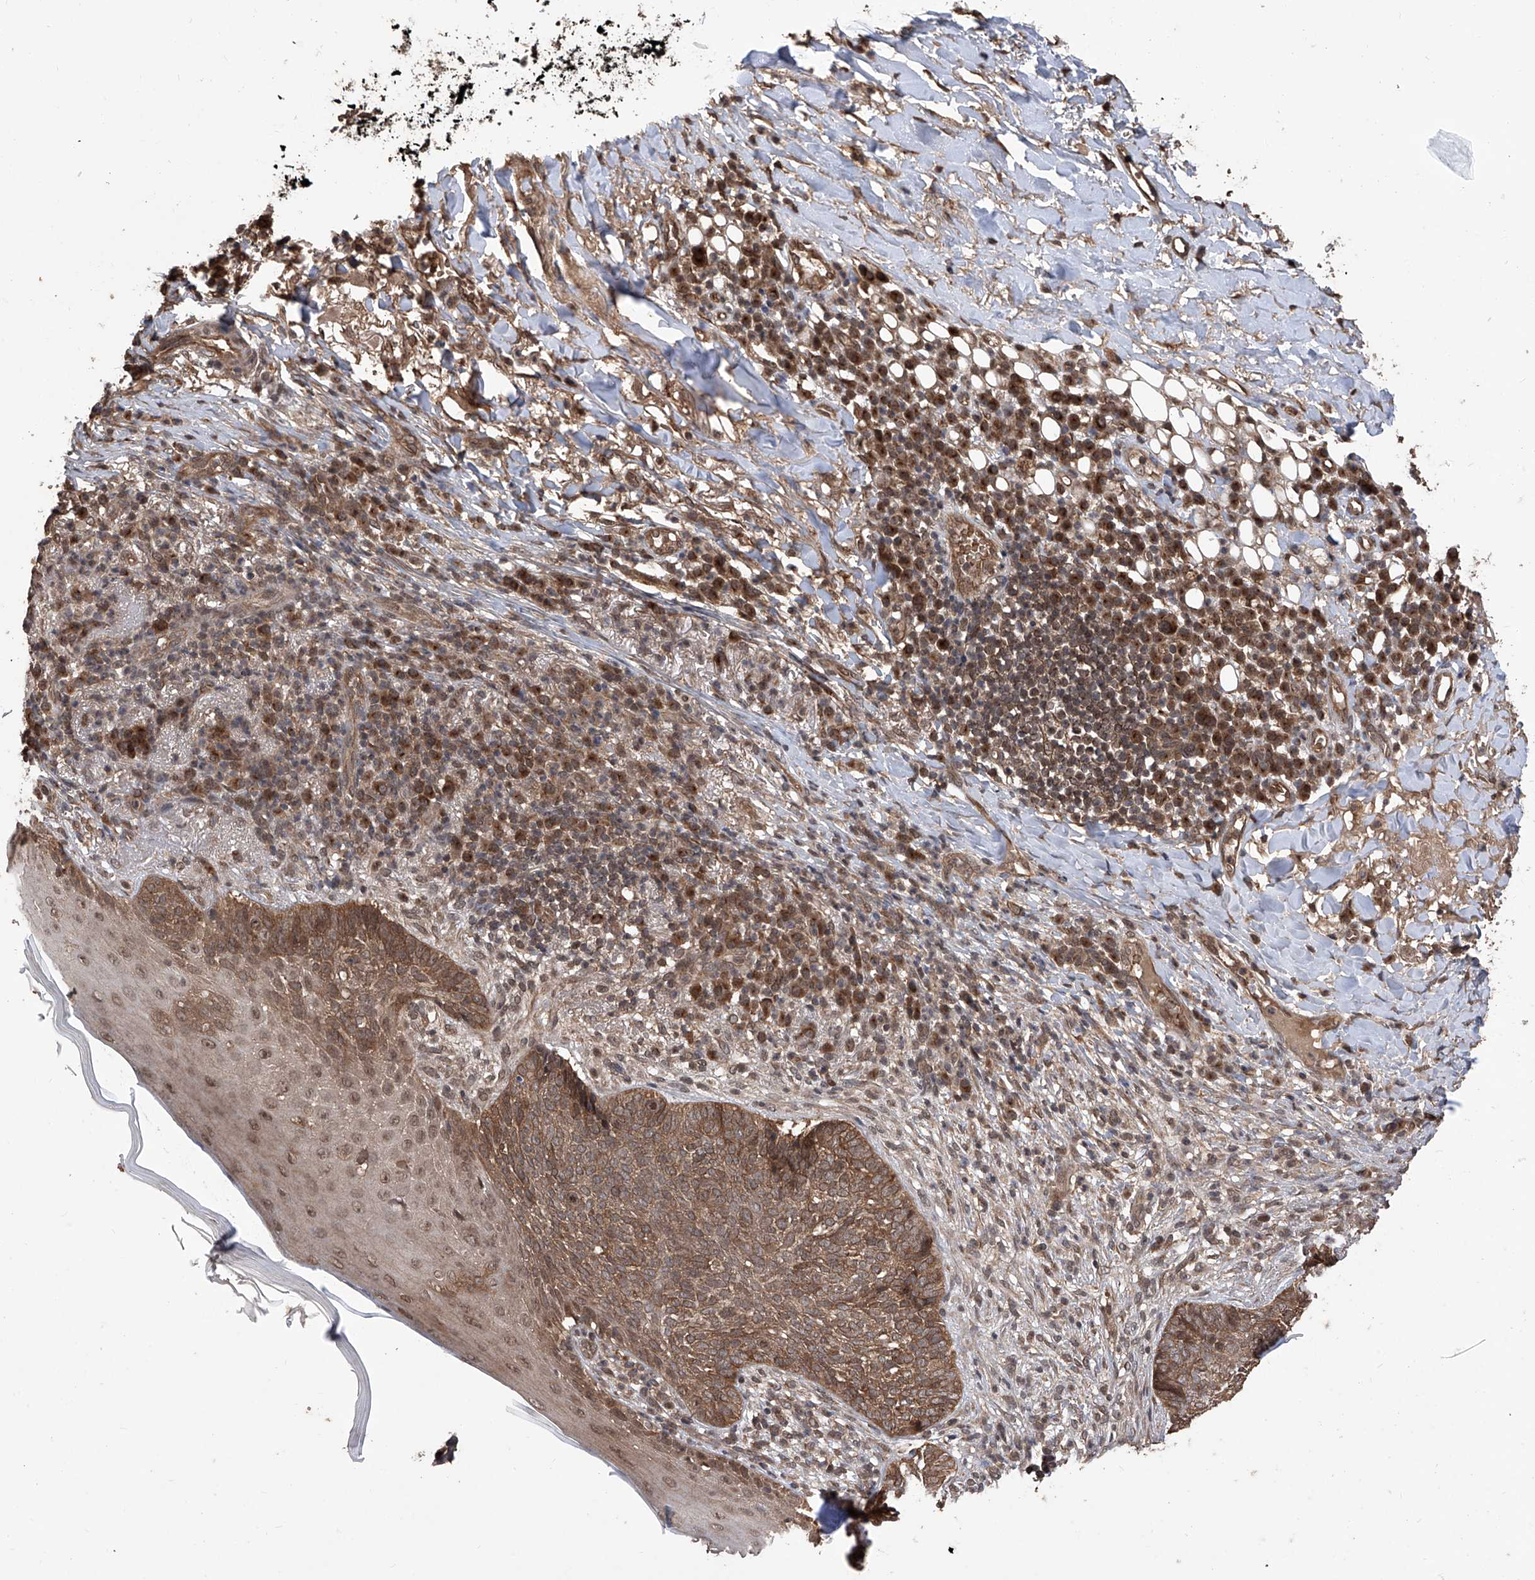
{"staining": {"intensity": "moderate", "quantity": ">75%", "location": "cytoplasmic/membranous"}, "tissue": "skin cancer", "cell_type": "Tumor cells", "image_type": "cancer", "snomed": [{"axis": "morphology", "description": "Basal cell carcinoma"}, {"axis": "topography", "description": "Skin"}], "caption": "Moderate cytoplasmic/membranous protein staining is identified in about >75% of tumor cells in skin cancer (basal cell carcinoma). (DAB IHC with brightfield microscopy, high magnification).", "gene": "LYSMD4", "patient": {"sex": "male", "age": 85}}